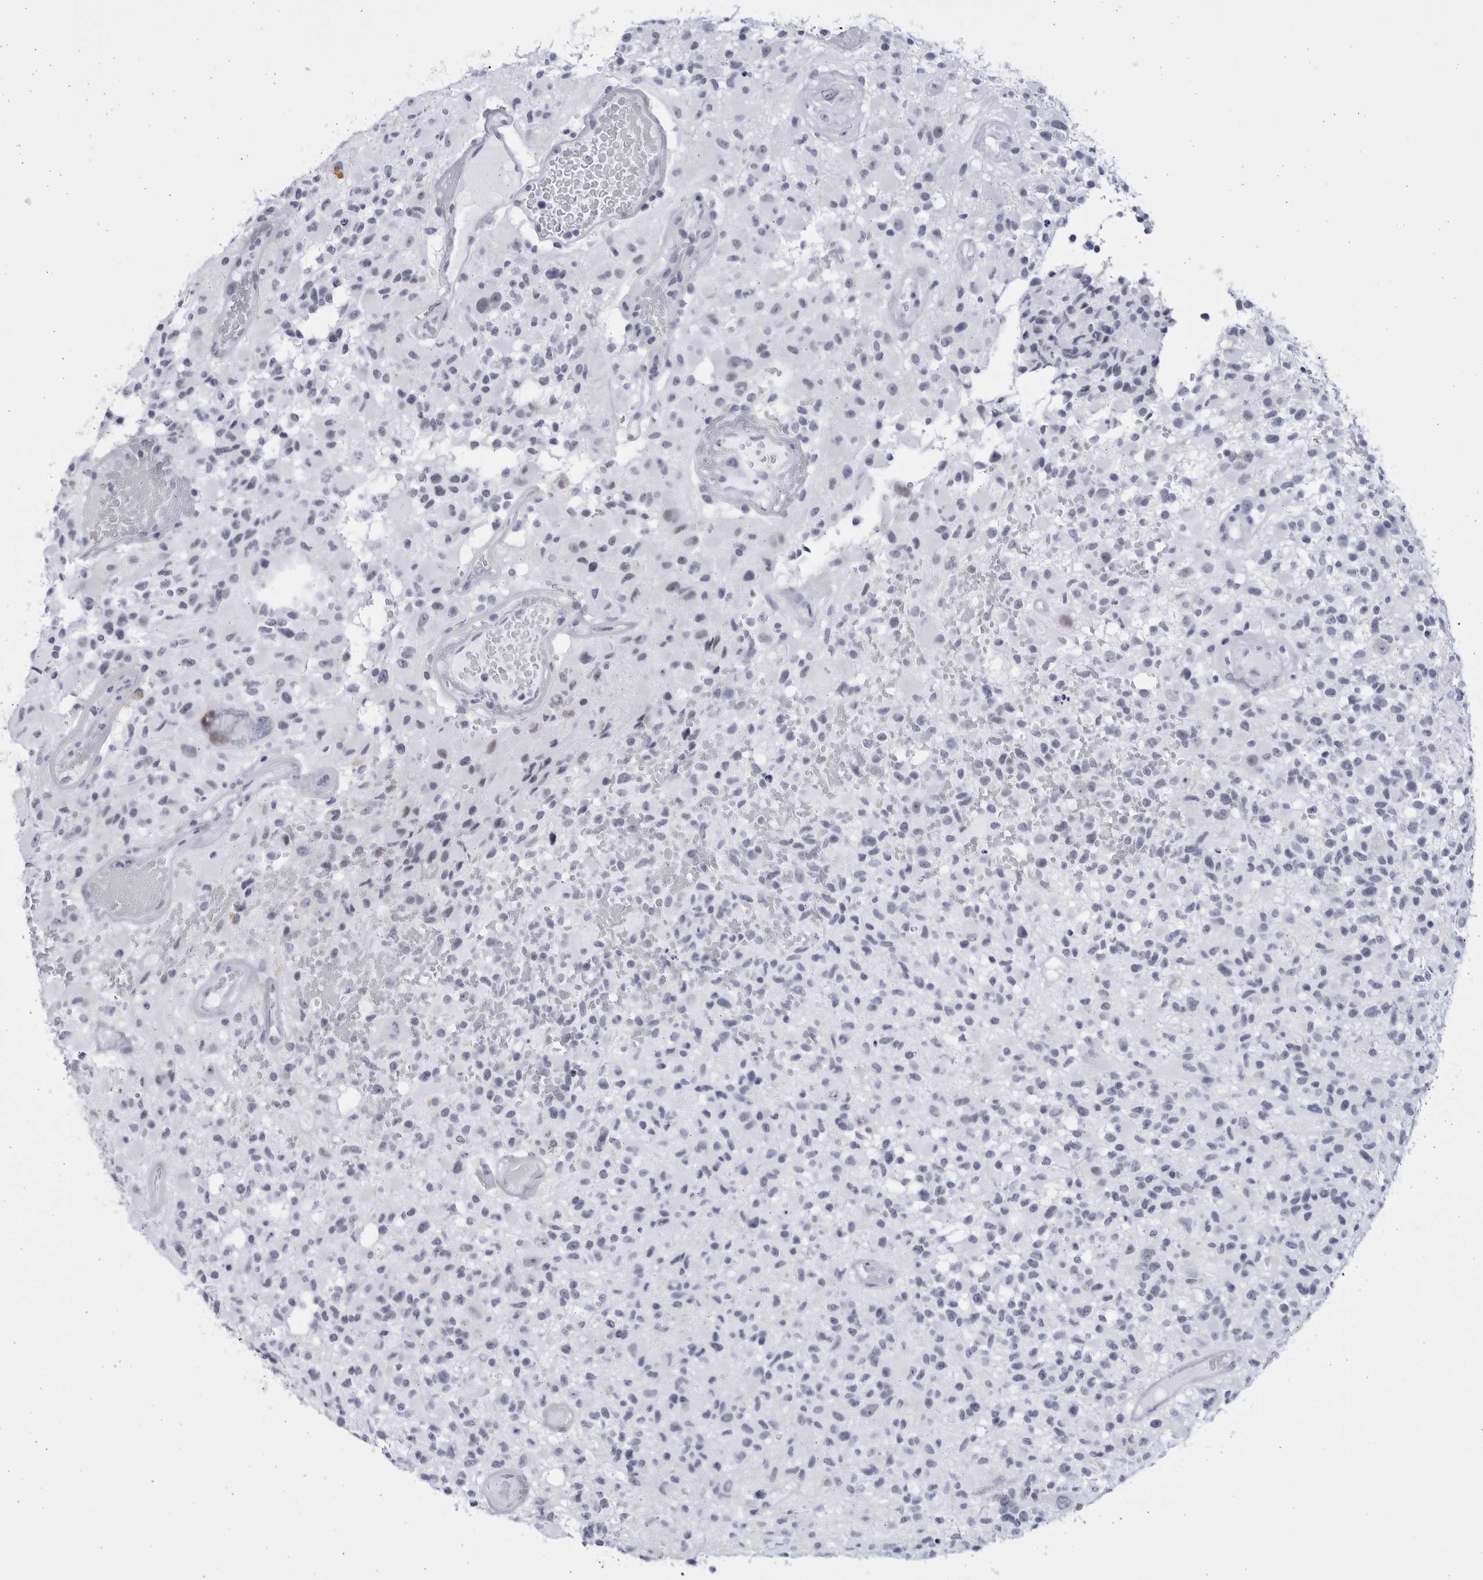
{"staining": {"intensity": "negative", "quantity": "none", "location": "none"}, "tissue": "glioma", "cell_type": "Tumor cells", "image_type": "cancer", "snomed": [{"axis": "morphology", "description": "Glioma, malignant, High grade"}, {"axis": "morphology", "description": "Glioblastoma, NOS"}, {"axis": "topography", "description": "Brain"}], "caption": "Tumor cells show no significant positivity in glioma. (Brightfield microscopy of DAB immunohistochemistry (IHC) at high magnification).", "gene": "CCDC181", "patient": {"sex": "male", "age": 60}}